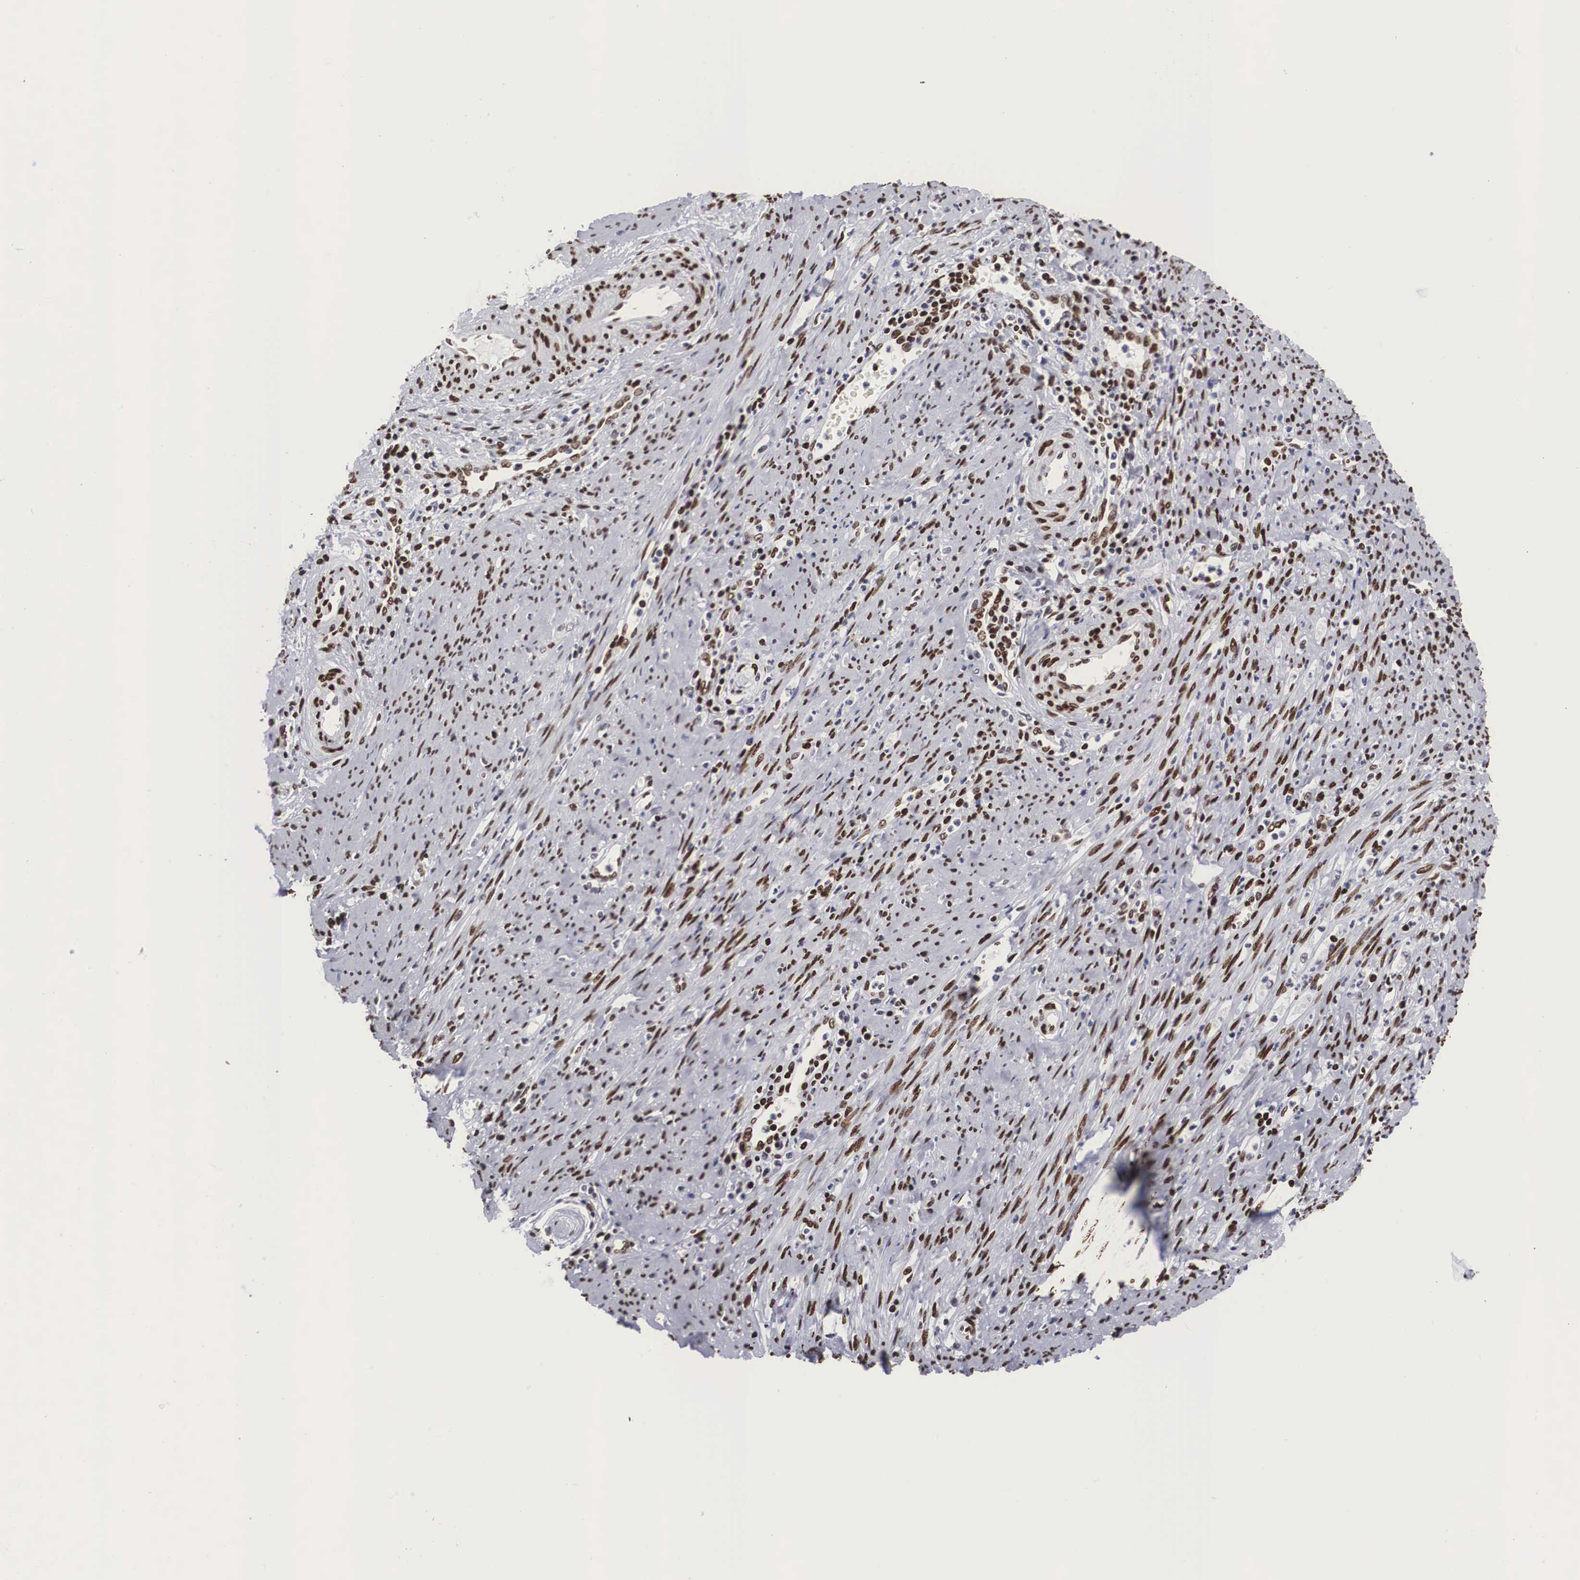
{"staining": {"intensity": "weak", "quantity": "25%-75%", "location": "nuclear"}, "tissue": "cervical cancer", "cell_type": "Tumor cells", "image_type": "cancer", "snomed": [{"axis": "morphology", "description": "Normal tissue, NOS"}, {"axis": "morphology", "description": "Adenocarcinoma, NOS"}, {"axis": "topography", "description": "Cervix"}], "caption": "Immunohistochemical staining of human cervical cancer shows low levels of weak nuclear positivity in approximately 25%-75% of tumor cells.", "gene": "MECP2", "patient": {"sex": "female", "age": 34}}